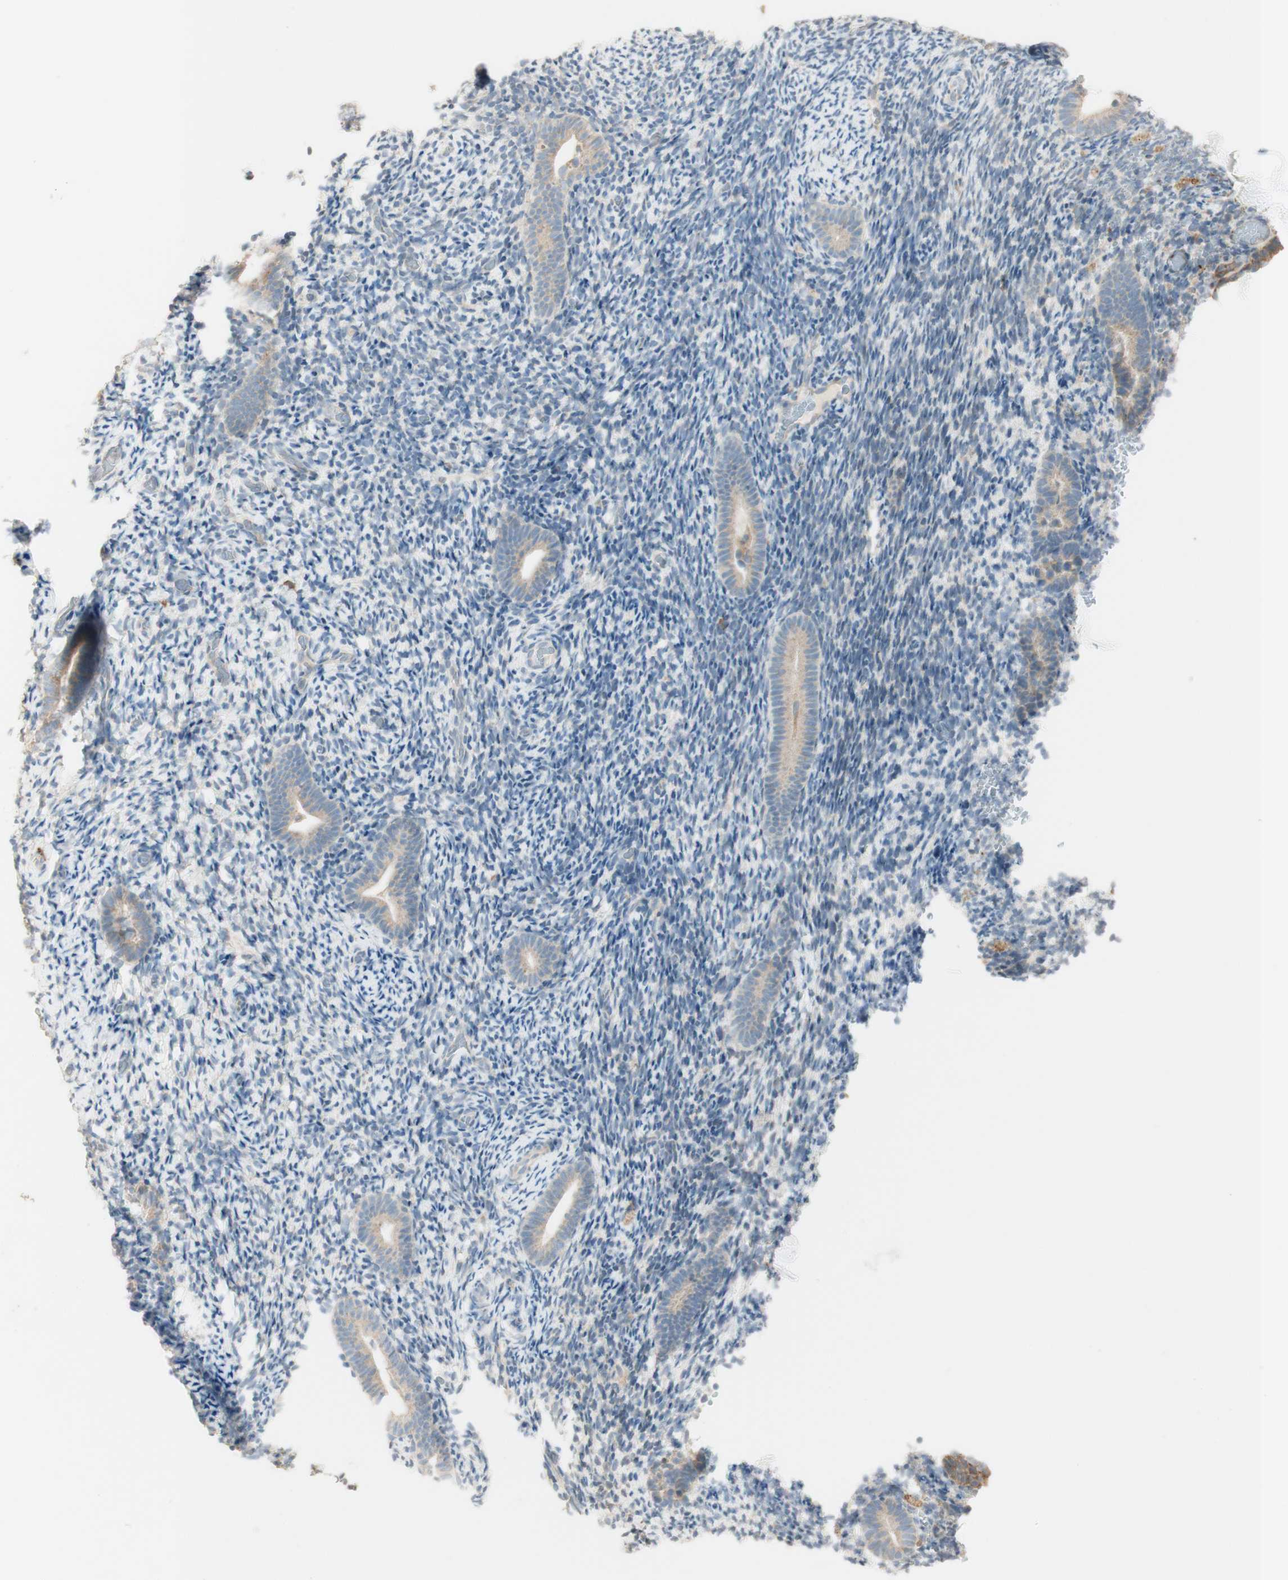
{"staining": {"intensity": "weak", "quantity": "<25%", "location": "cytoplasmic/membranous"}, "tissue": "endometrium", "cell_type": "Cells in endometrial stroma", "image_type": "normal", "snomed": [{"axis": "morphology", "description": "Normal tissue, NOS"}, {"axis": "topography", "description": "Endometrium"}], "caption": "Endometrium was stained to show a protein in brown. There is no significant expression in cells in endometrial stroma. (Brightfield microscopy of DAB (3,3'-diaminobenzidine) IHC at high magnification).", "gene": "CLCN2", "patient": {"sex": "female", "age": 51}}